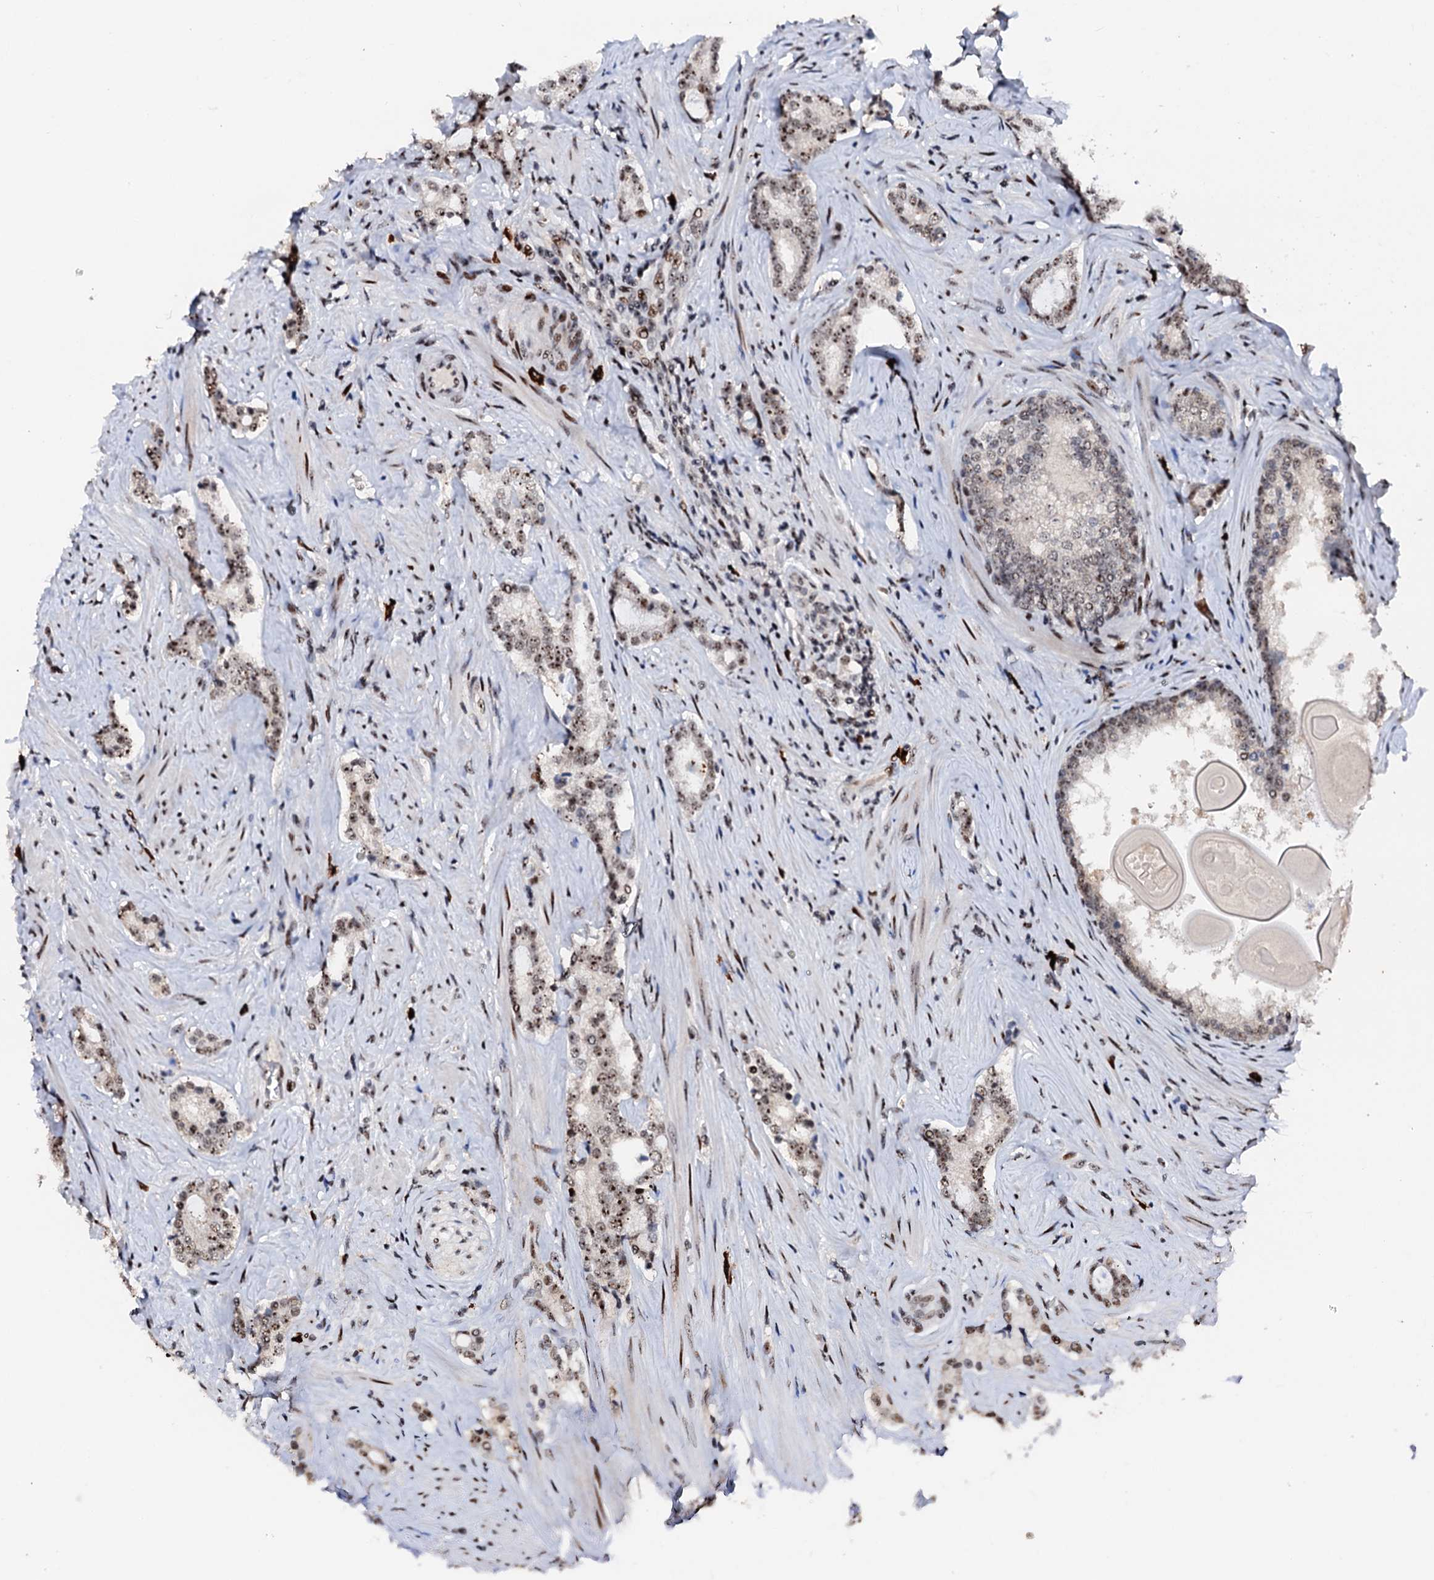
{"staining": {"intensity": "moderate", "quantity": ">75%", "location": "nuclear"}, "tissue": "prostate cancer", "cell_type": "Tumor cells", "image_type": "cancer", "snomed": [{"axis": "morphology", "description": "Adenocarcinoma, High grade"}, {"axis": "topography", "description": "Prostate"}], "caption": "Human prostate cancer stained with a protein marker exhibits moderate staining in tumor cells.", "gene": "NEUROG3", "patient": {"sex": "male", "age": 63}}